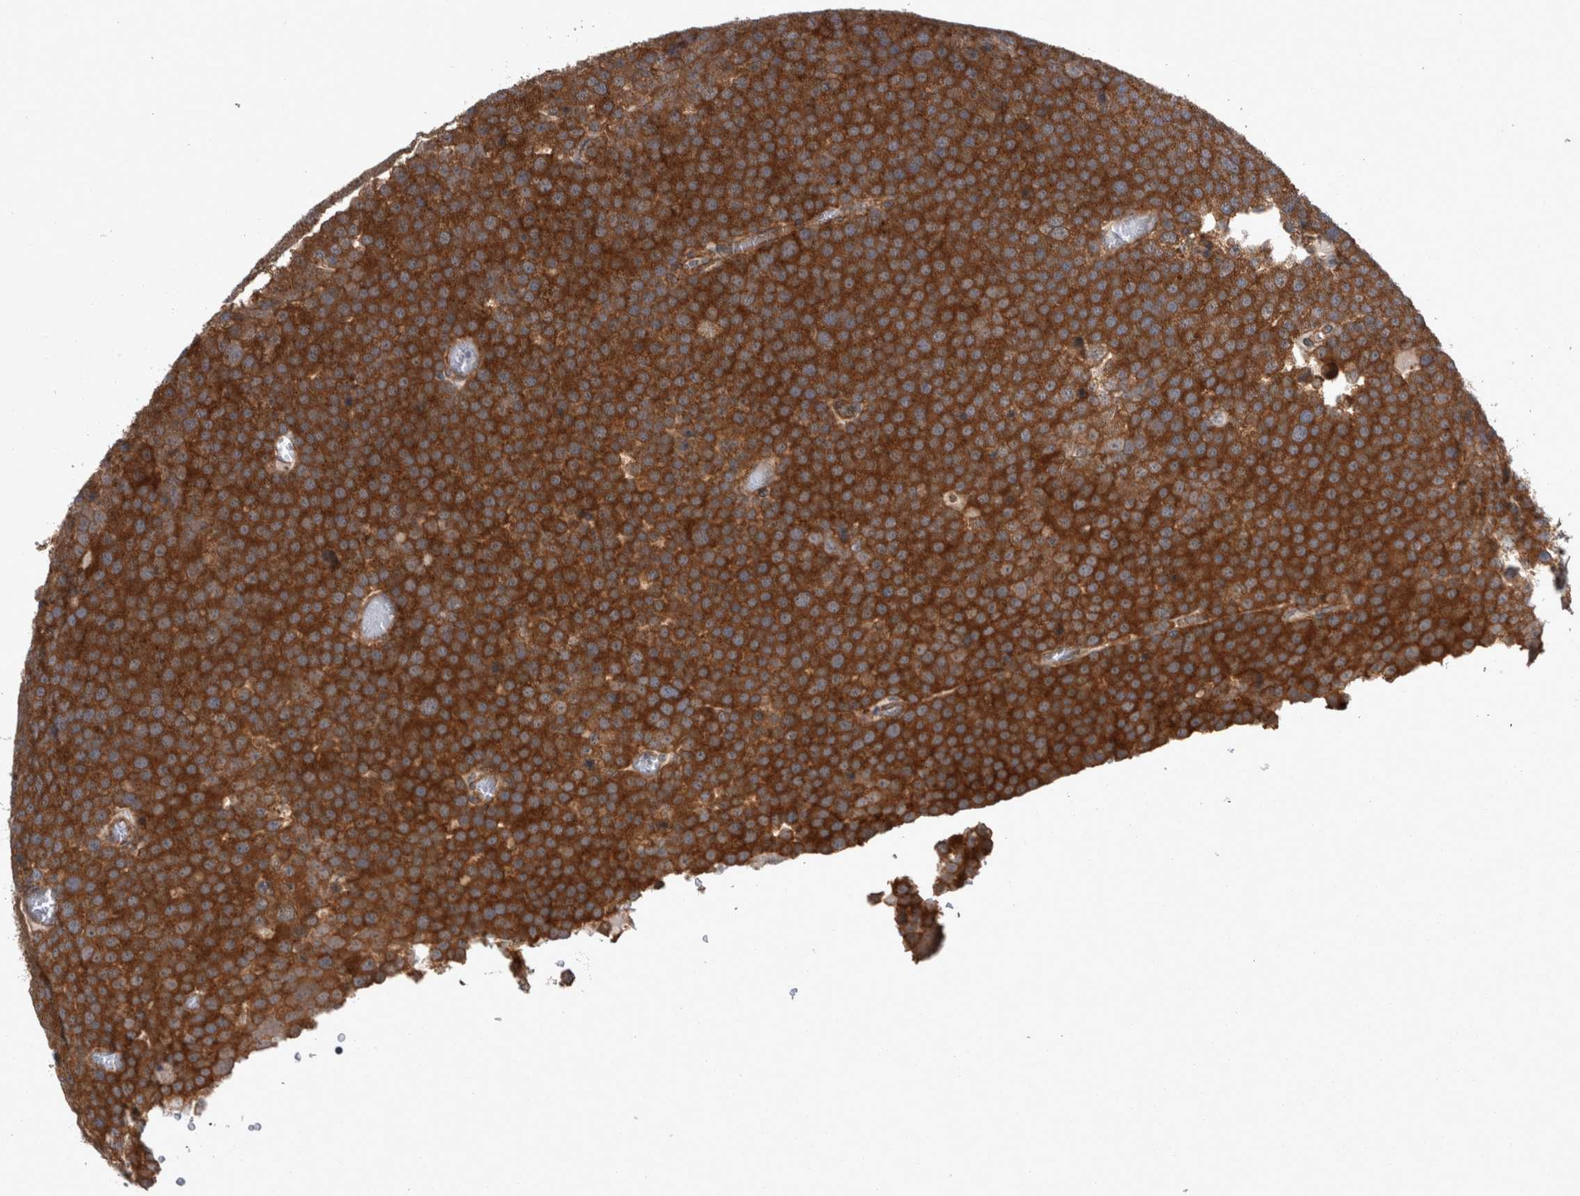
{"staining": {"intensity": "strong", "quantity": ">75%", "location": "cytoplasmic/membranous"}, "tissue": "testis cancer", "cell_type": "Tumor cells", "image_type": "cancer", "snomed": [{"axis": "morphology", "description": "Seminoma, NOS"}, {"axis": "topography", "description": "Testis"}], "caption": "Immunohistochemistry histopathology image of neoplastic tissue: testis seminoma stained using IHC demonstrates high levels of strong protein expression localized specifically in the cytoplasmic/membranous of tumor cells, appearing as a cytoplasmic/membranous brown color.", "gene": "DDX6", "patient": {"sex": "male", "age": 71}}